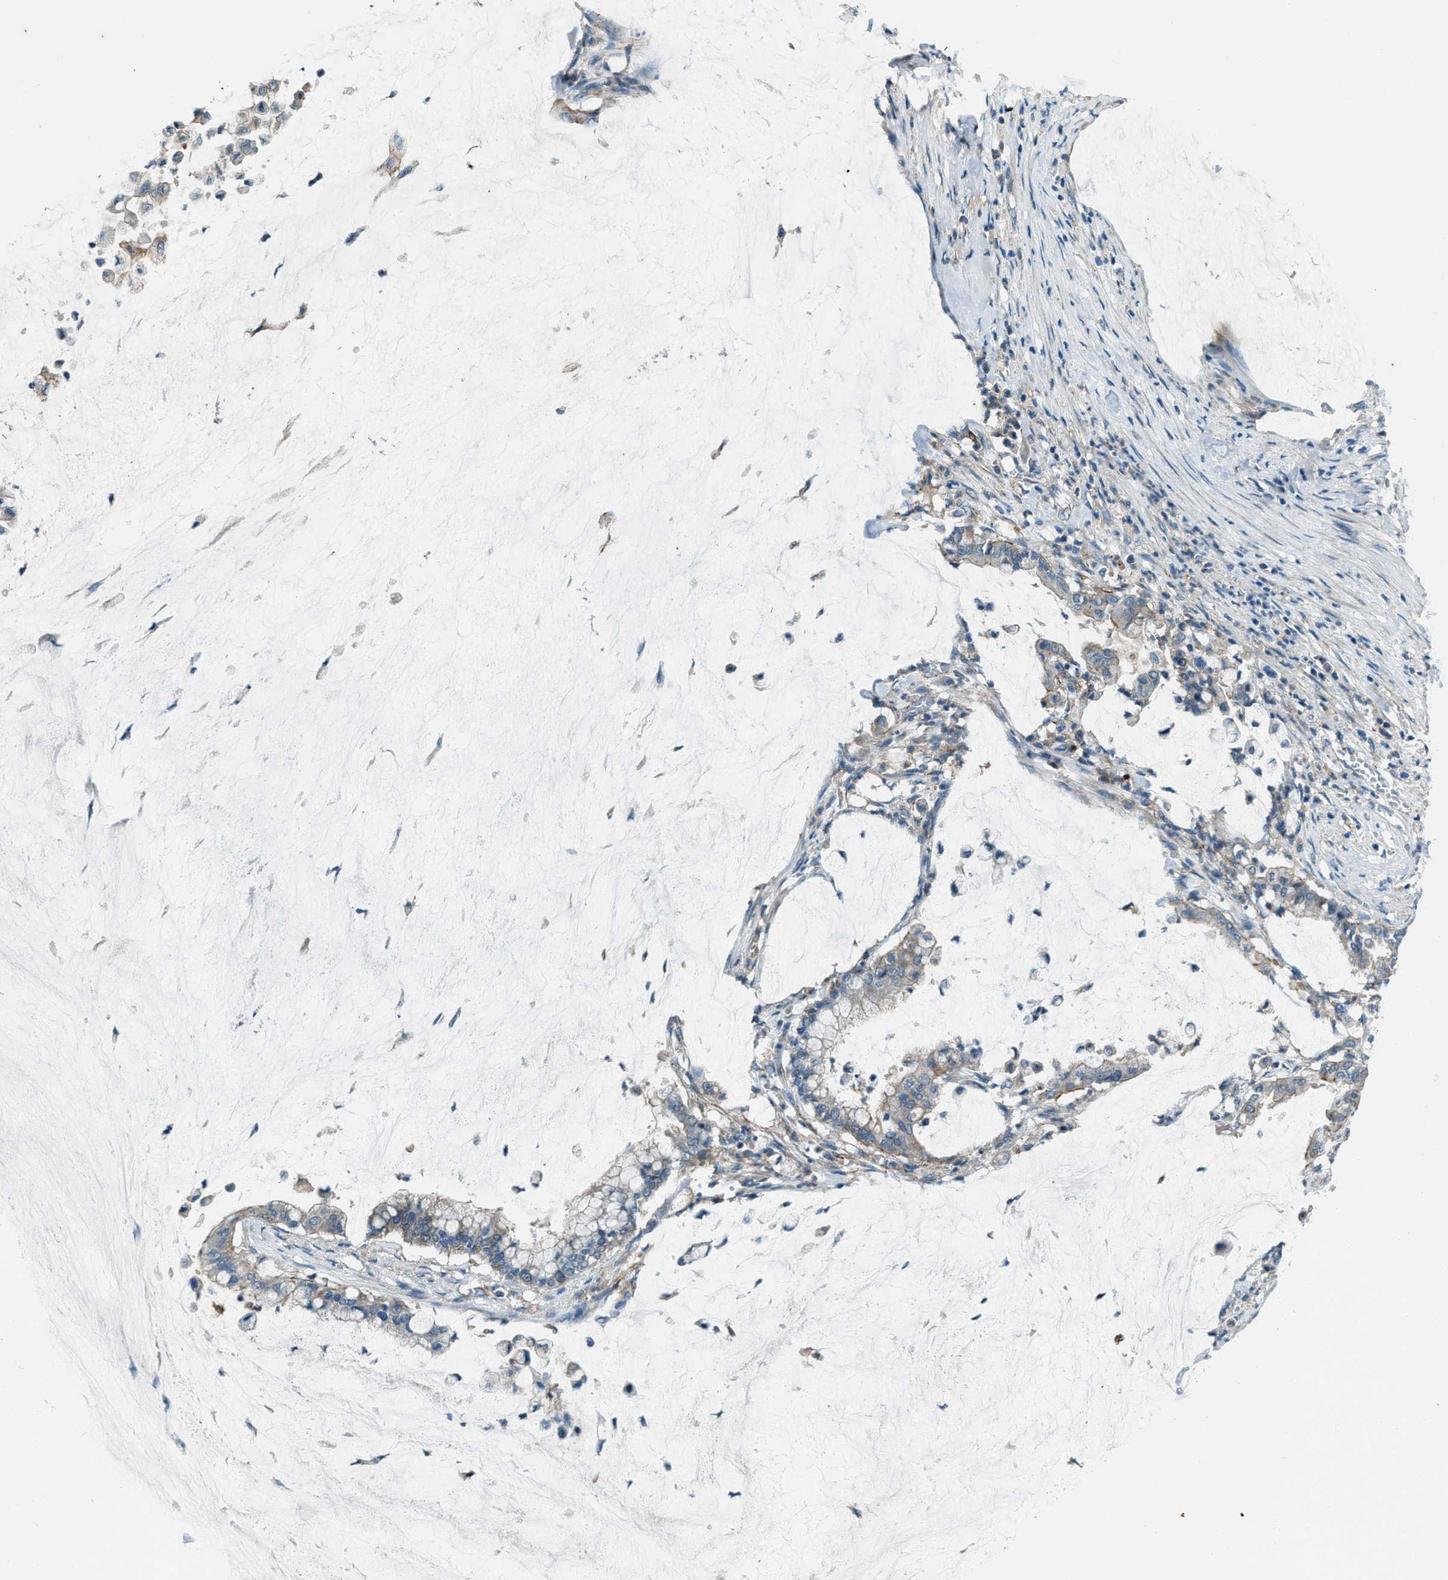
{"staining": {"intensity": "negative", "quantity": "none", "location": "none"}, "tissue": "pancreatic cancer", "cell_type": "Tumor cells", "image_type": "cancer", "snomed": [{"axis": "morphology", "description": "Adenocarcinoma, NOS"}, {"axis": "topography", "description": "Pancreas"}], "caption": "This is an immunohistochemistry histopathology image of adenocarcinoma (pancreatic). There is no expression in tumor cells.", "gene": "SVIL", "patient": {"sex": "male", "age": 41}}